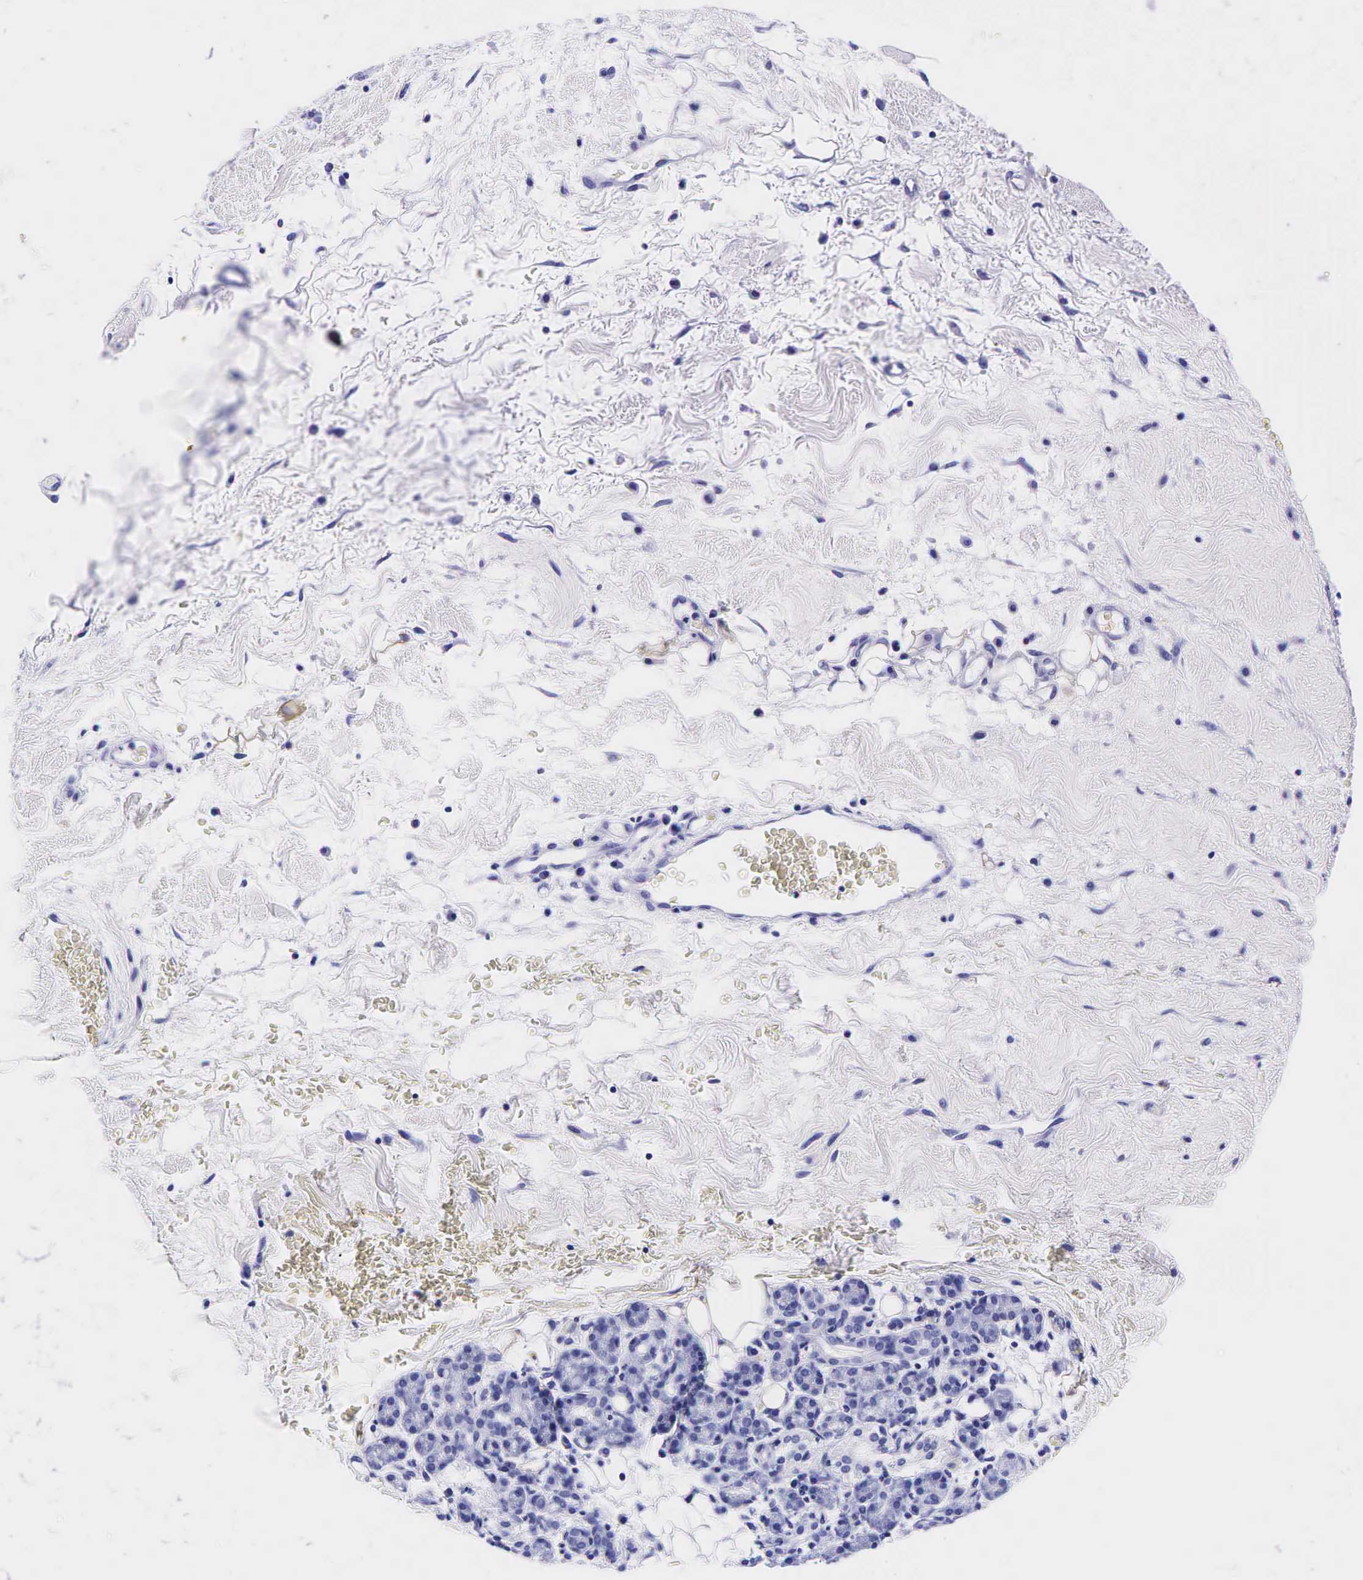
{"staining": {"intensity": "negative", "quantity": "none", "location": "none"}, "tissue": "skin cancer", "cell_type": "Tumor cells", "image_type": "cancer", "snomed": [{"axis": "morphology", "description": "Squamous cell carcinoma, NOS"}, {"axis": "topography", "description": "Skin"}], "caption": "Tumor cells show no significant positivity in skin cancer.", "gene": "GAST", "patient": {"sex": "male", "age": 84}}